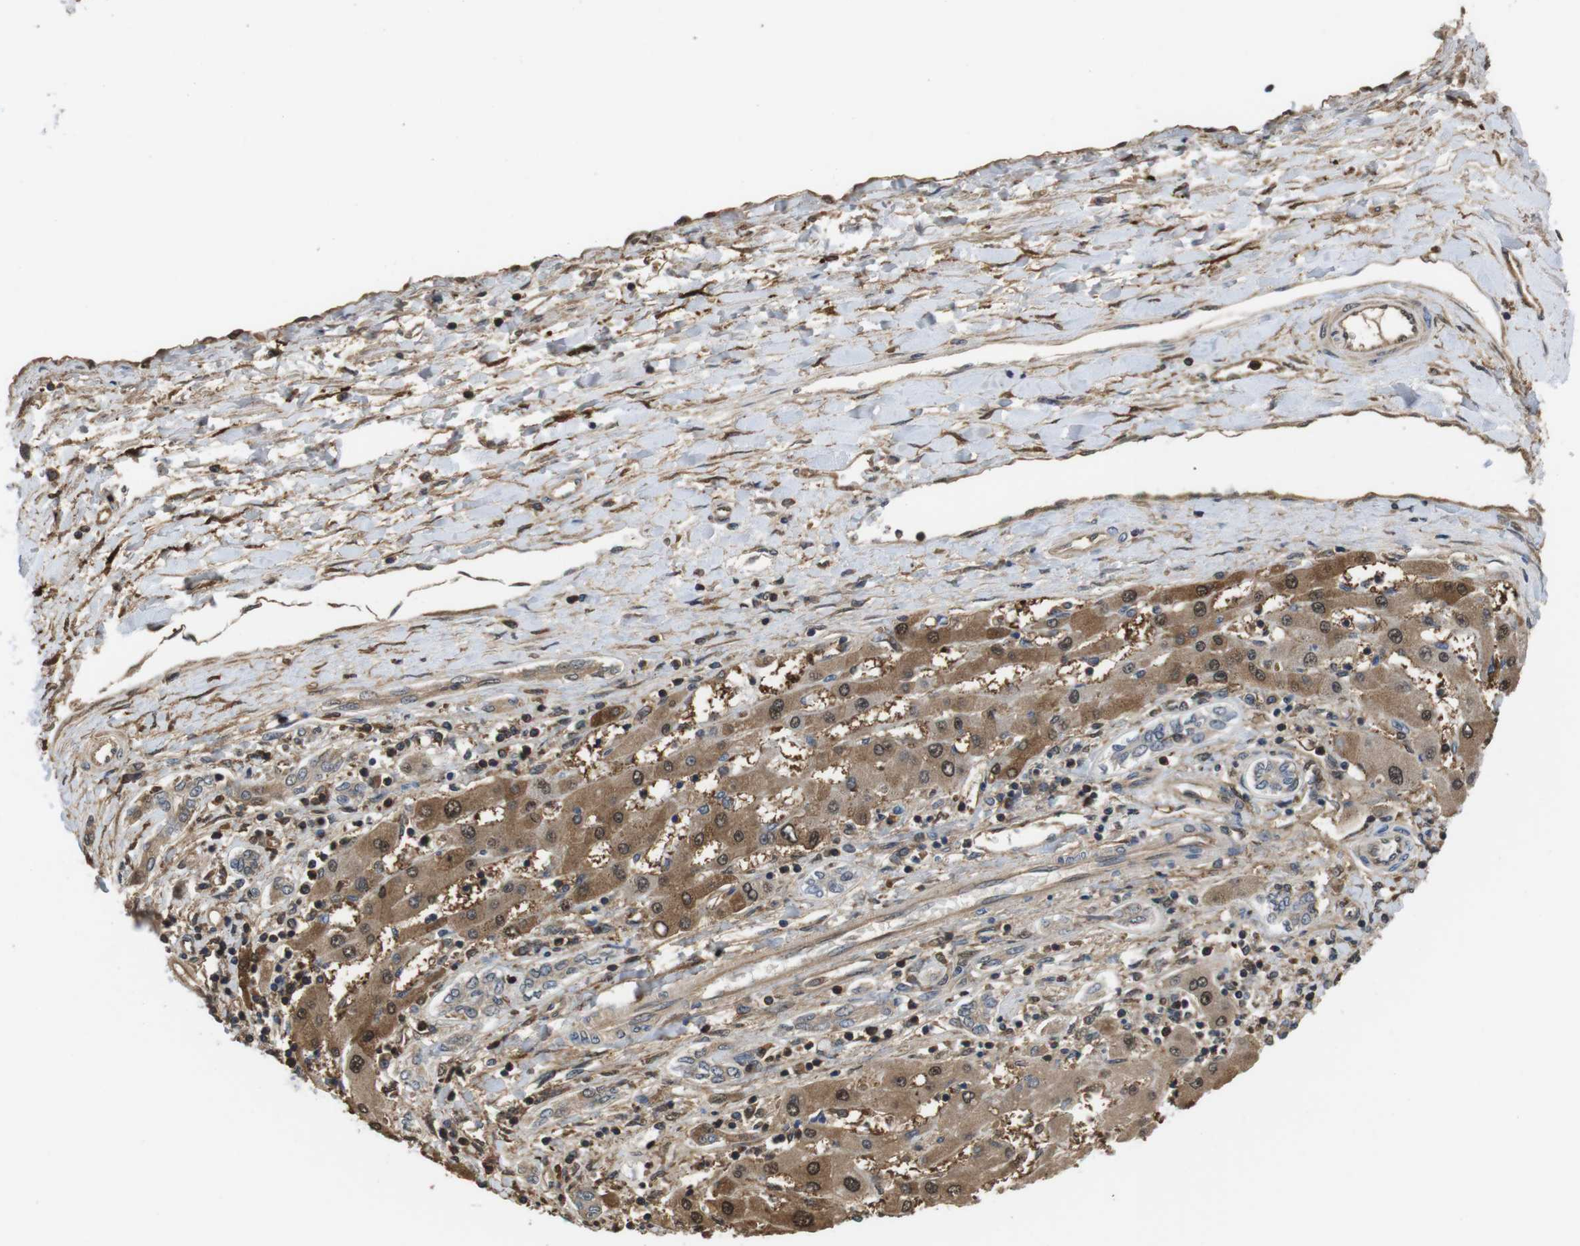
{"staining": {"intensity": "moderate", "quantity": ">75%", "location": "cytoplasmic/membranous,nuclear"}, "tissue": "liver cancer", "cell_type": "Tumor cells", "image_type": "cancer", "snomed": [{"axis": "morphology", "description": "Carcinoma, Hepatocellular, NOS"}, {"axis": "topography", "description": "Liver"}], "caption": "Tumor cells display medium levels of moderate cytoplasmic/membranous and nuclear staining in approximately >75% of cells in liver cancer.", "gene": "LDHA", "patient": {"sex": "female", "age": 61}}